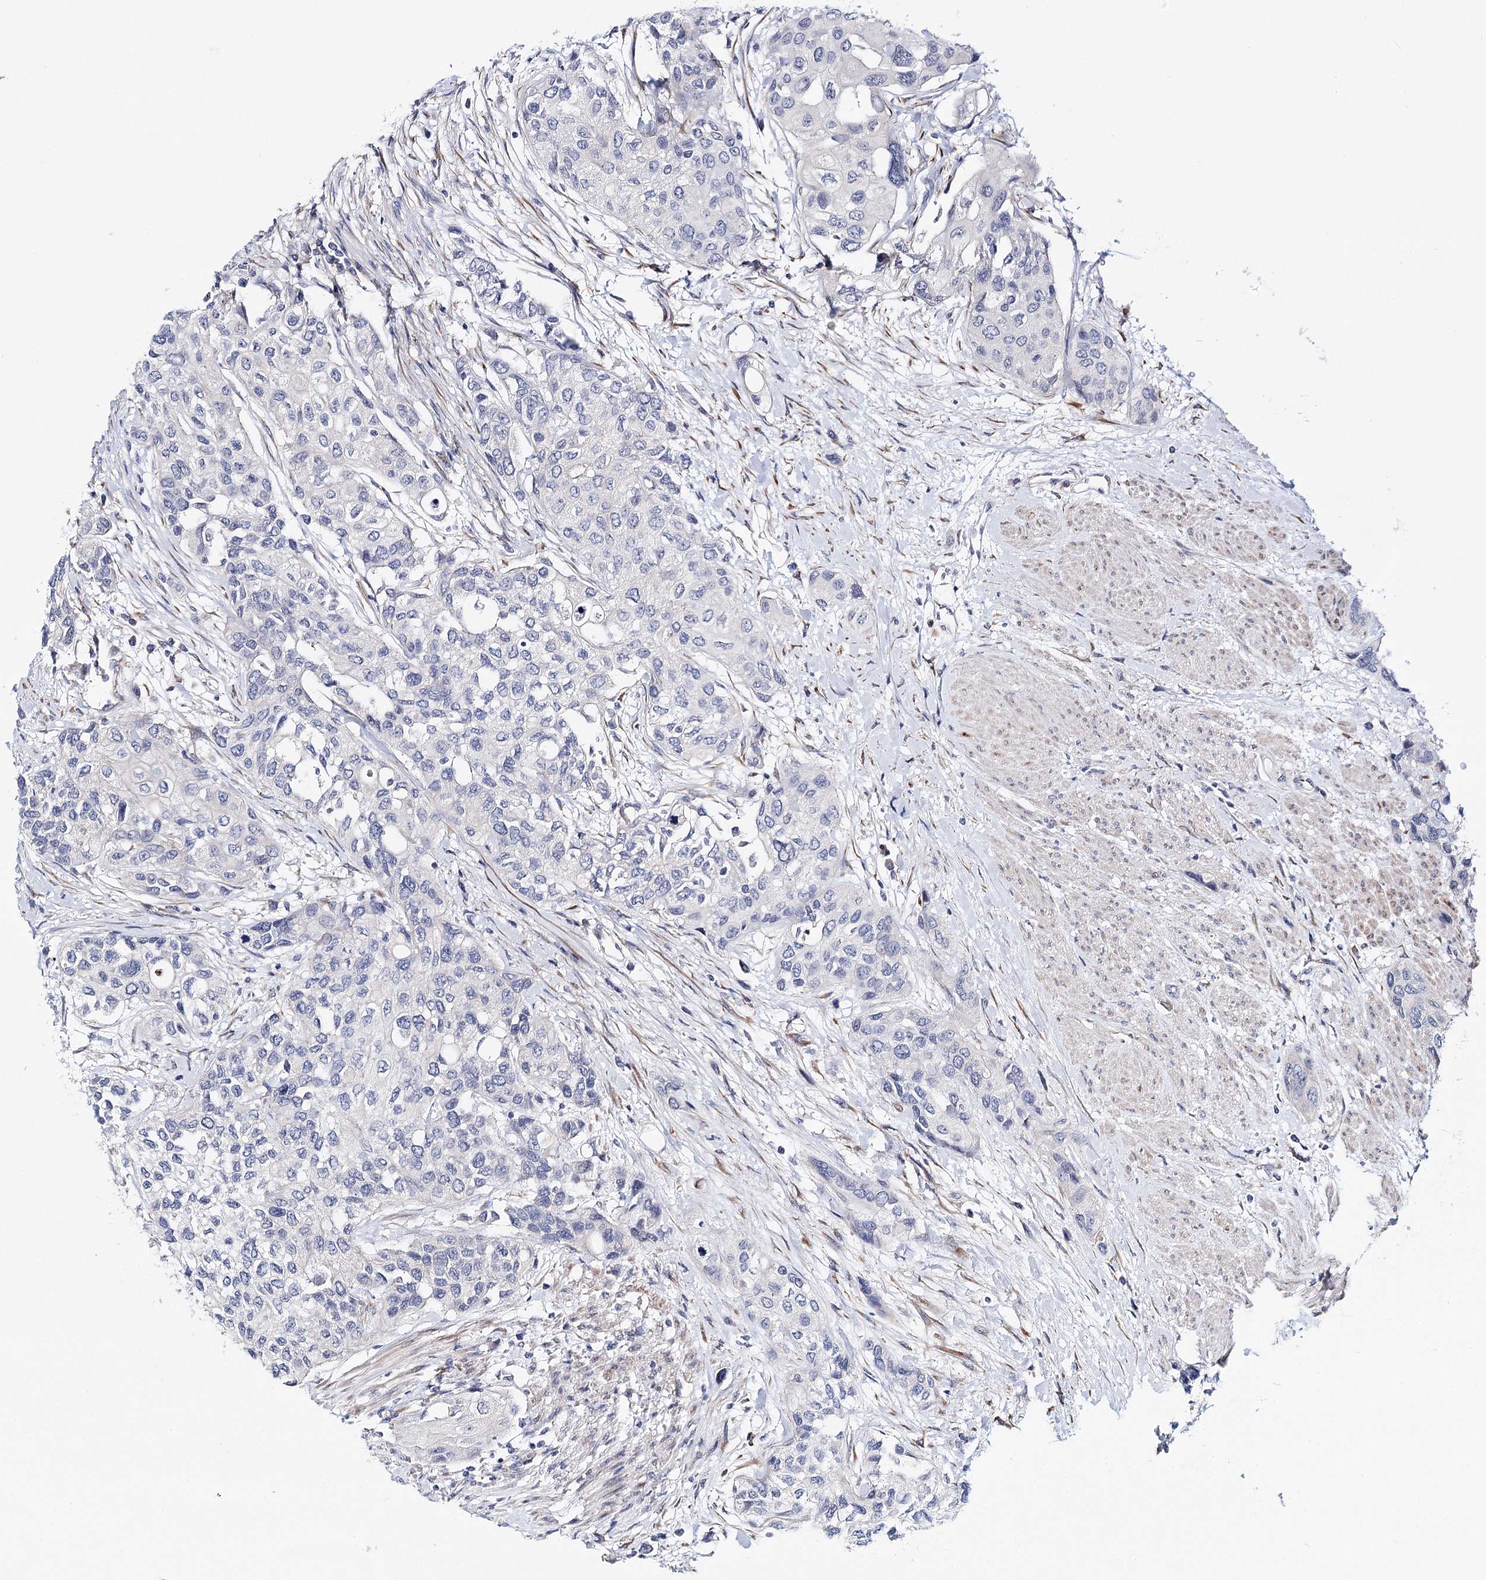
{"staining": {"intensity": "negative", "quantity": "none", "location": "none"}, "tissue": "urothelial cancer", "cell_type": "Tumor cells", "image_type": "cancer", "snomed": [{"axis": "morphology", "description": "Normal tissue, NOS"}, {"axis": "morphology", "description": "Urothelial carcinoma, High grade"}, {"axis": "topography", "description": "Vascular tissue"}, {"axis": "topography", "description": "Urinary bladder"}], "caption": "Histopathology image shows no significant protein staining in tumor cells of high-grade urothelial carcinoma.", "gene": "TEX12", "patient": {"sex": "female", "age": 56}}